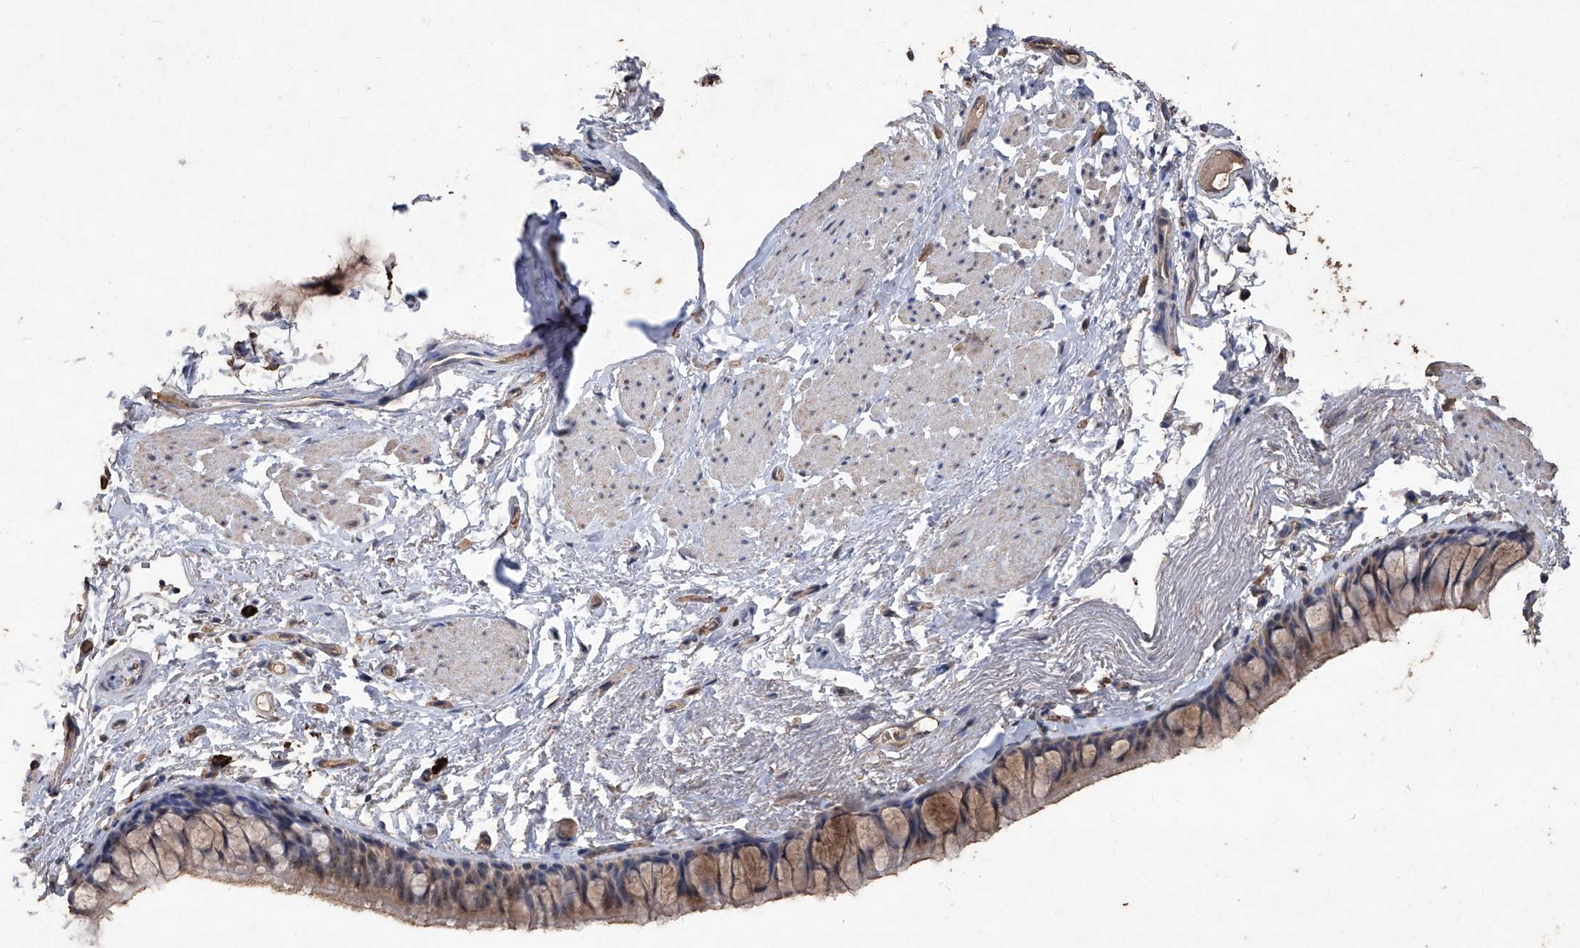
{"staining": {"intensity": "weak", "quantity": ">75%", "location": "cytoplasmic/membranous"}, "tissue": "bronchus", "cell_type": "Respiratory epithelial cells", "image_type": "normal", "snomed": [{"axis": "morphology", "description": "Normal tissue, NOS"}, {"axis": "topography", "description": "Cartilage tissue"}, {"axis": "topography", "description": "Bronchus"}], "caption": "The immunohistochemical stain shows weak cytoplasmic/membranous positivity in respiratory epithelial cells of benign bronchus.", "gene": "EML1", "patient": {"sex": "female", "age": 73}}